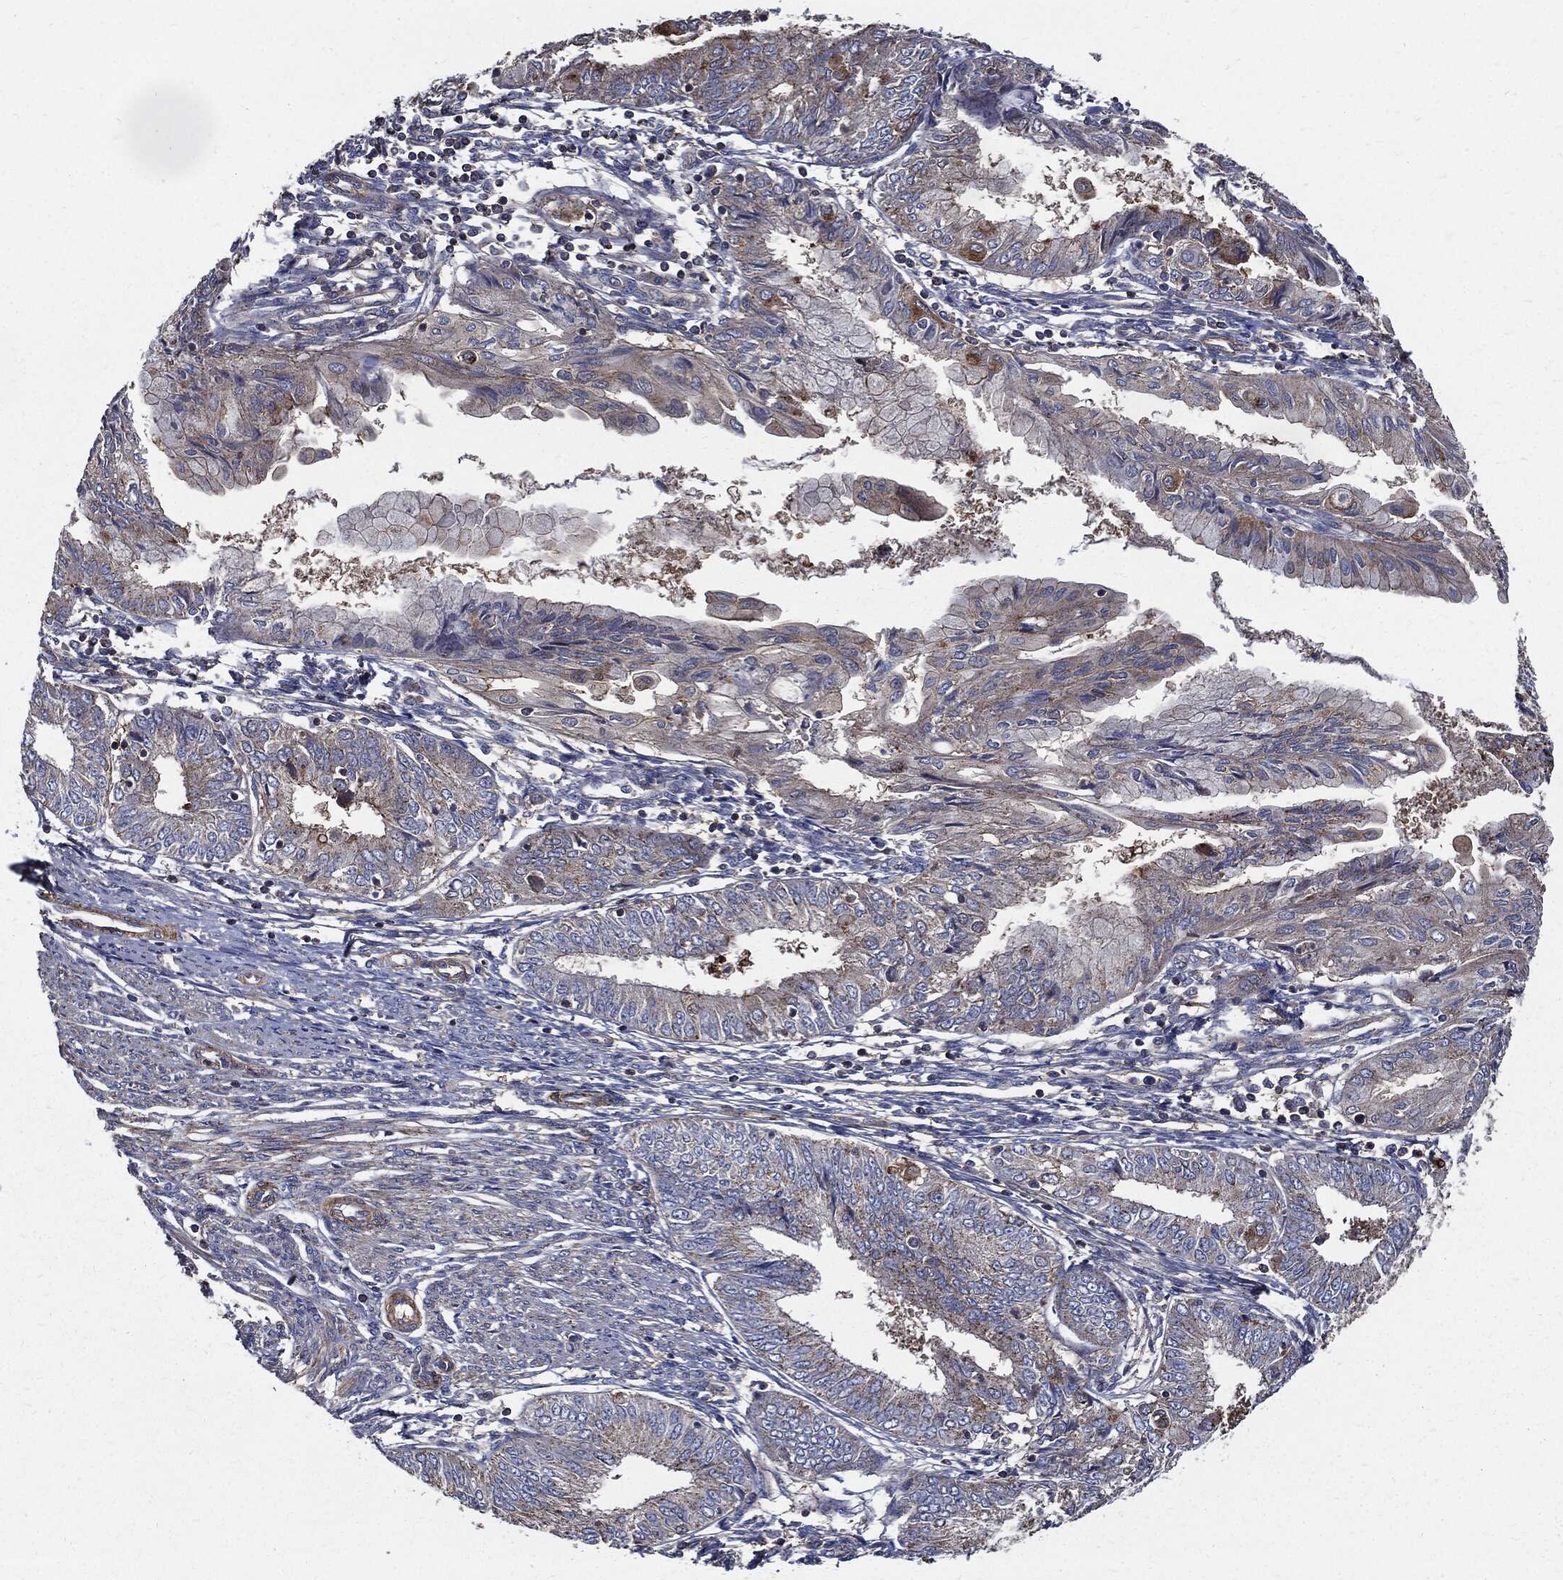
{"staining": {"intensity": "moderate", "quantity": "25%-75%", "location": "cytoplasmic/membranous"}, "tissue": "endometrial cancer", "cell_type": "Tumor cells", "image_type": "cancer", "snomed": [{"axis": "morphology", "description": "Adenocarcinoma, NOS"}, {"axis": "topography", "description": "Endometrium"}], "caption": "Immunohistochemistry (IHC) of endometrial cancer (adenocarcinoma) exhibits medium levels of moderate cytoplasmic/membranous staining in approximately 25%-75% of tumor cells.", "gene": "PDCD6IP", "patient": {"sex": "female", "age": 68}}